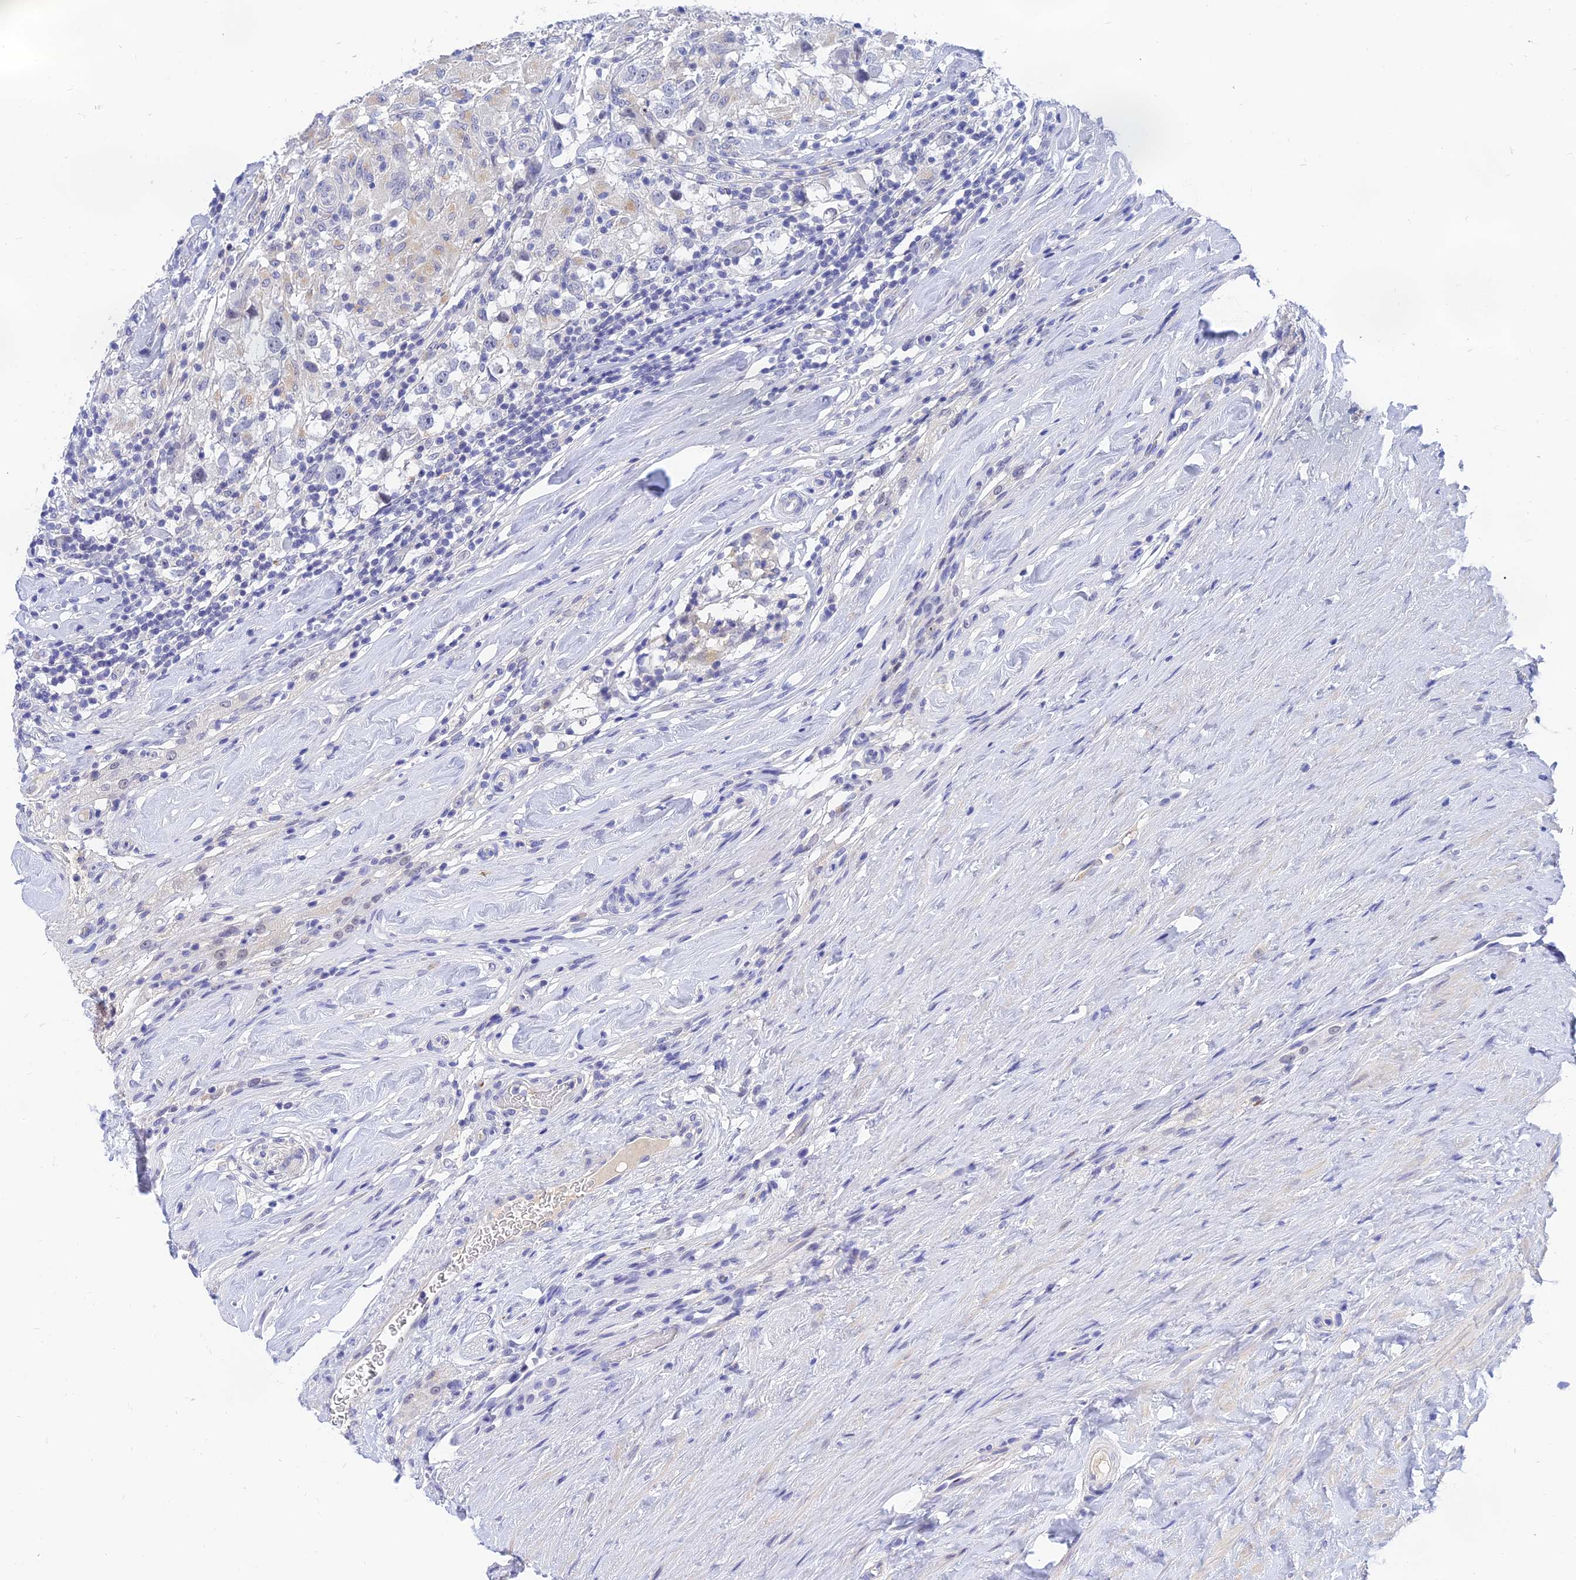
{"staining": {"intensity": "negative", "quantity": "none", "location": "none"}, "tissue": "testis cancer", "cell_type": "Tumor cells", "image_type": "cancer", "snomed": [{"axis": "morphology", "description": "Seminoma, NOS"}, {"axis": "topography", "description": "Testis"}], "caption": "Human testis cancer stained for a protein using IHC shows no expression in tumor cells.", "gene": "TMEM161B", "patient": {"sex": "male", "age": 46}}